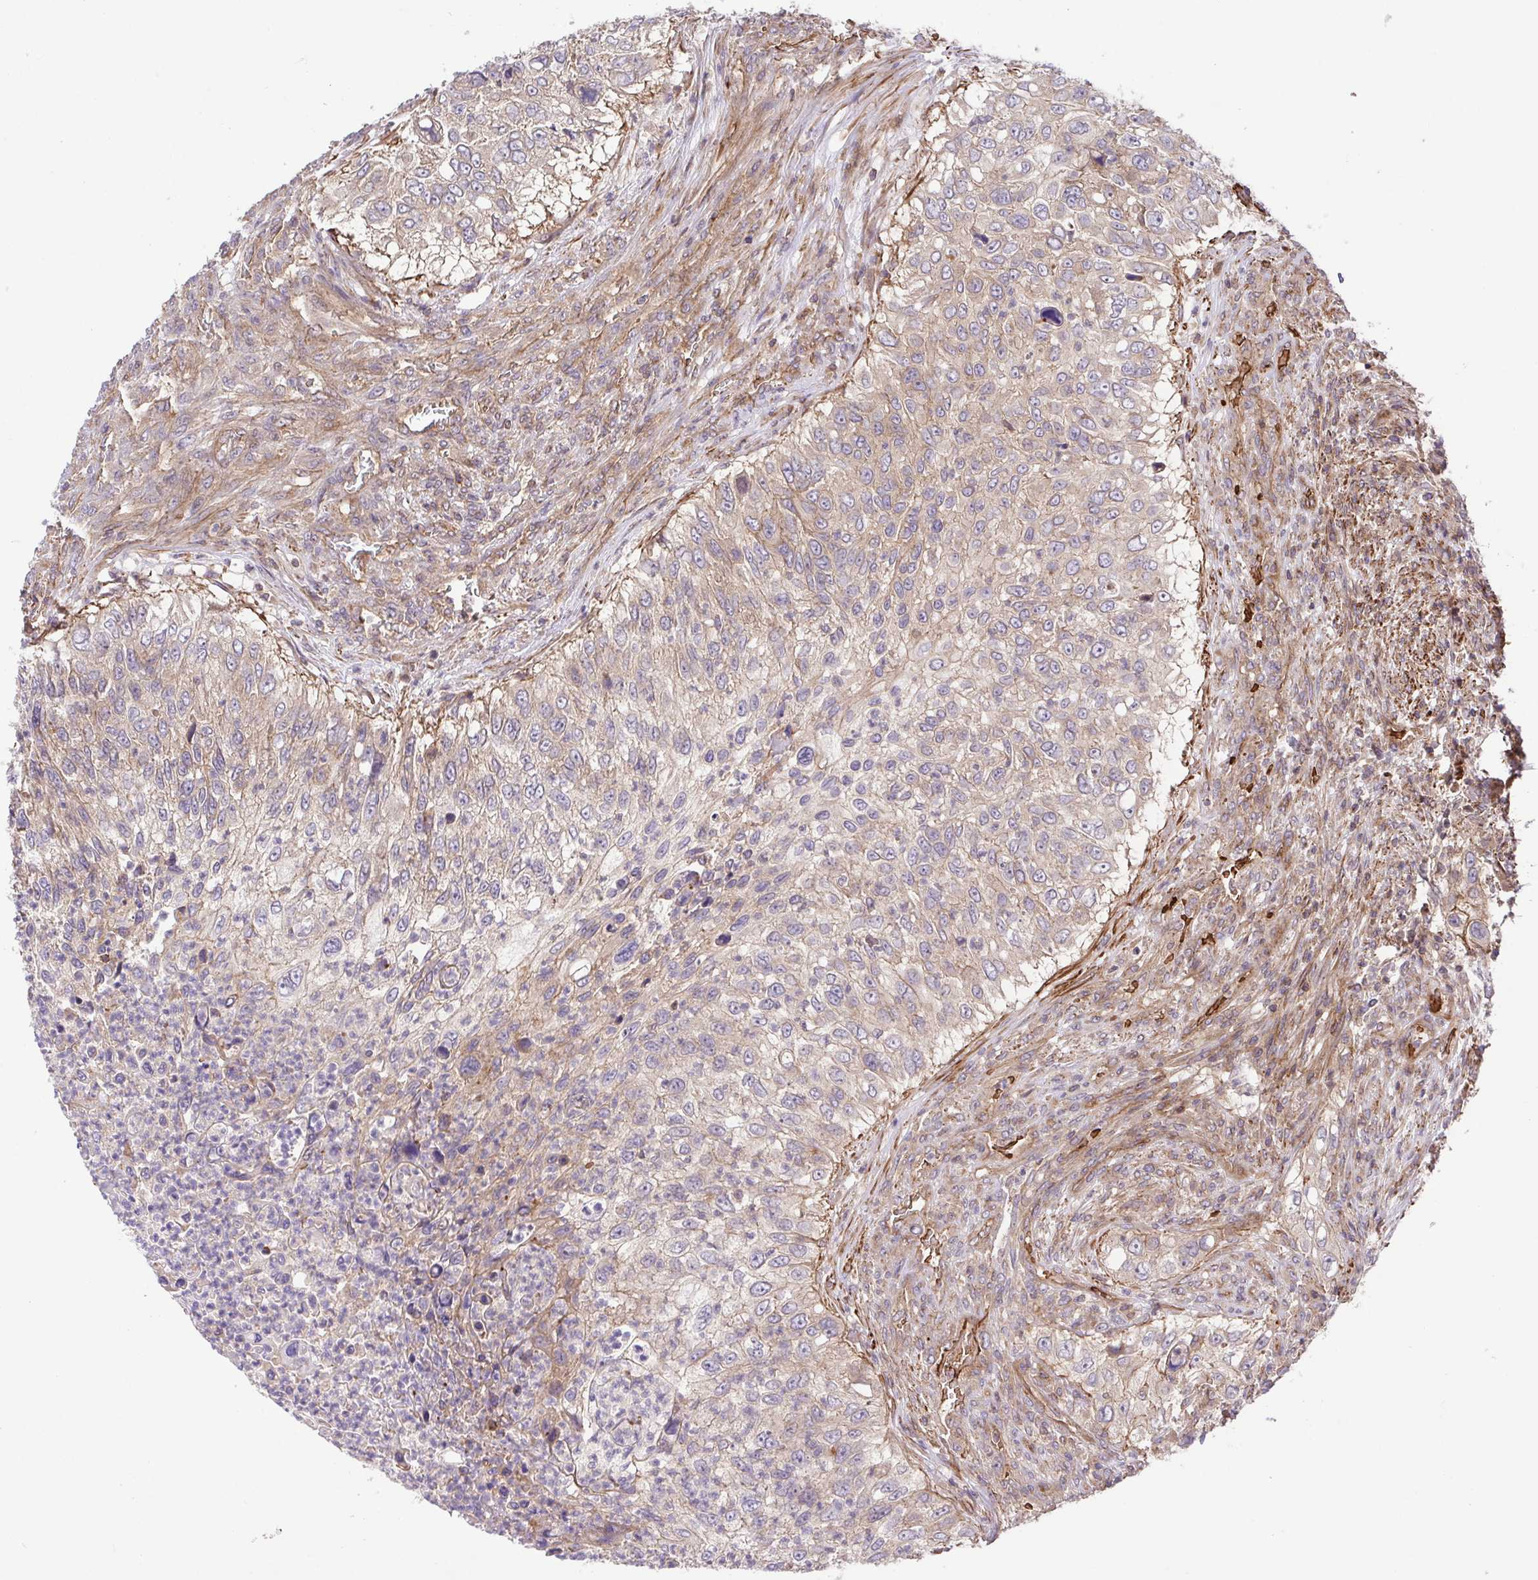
{"staining": {"intensity": "weak", "quantity": "<25%", "location": "cytoplasmic/membranous"}, "tissue": "urothelial cancer", "cell_type": "Tumor cells", "image_type": "cancer", "snomed": [{"axis": "morphology", "description": "Urothelial carcinoma, High grade"}, {"axis": "topography", "description": "Urinary bladder"}], "caption": "This photomicrograph is of urothelial cancer stained with IHC to label a protein in brown with the nuclei are counter-stained blue. There is no positivity in tumor cells.", "gene": "IDE", "patient": {"sex": "female", "age": 60}}